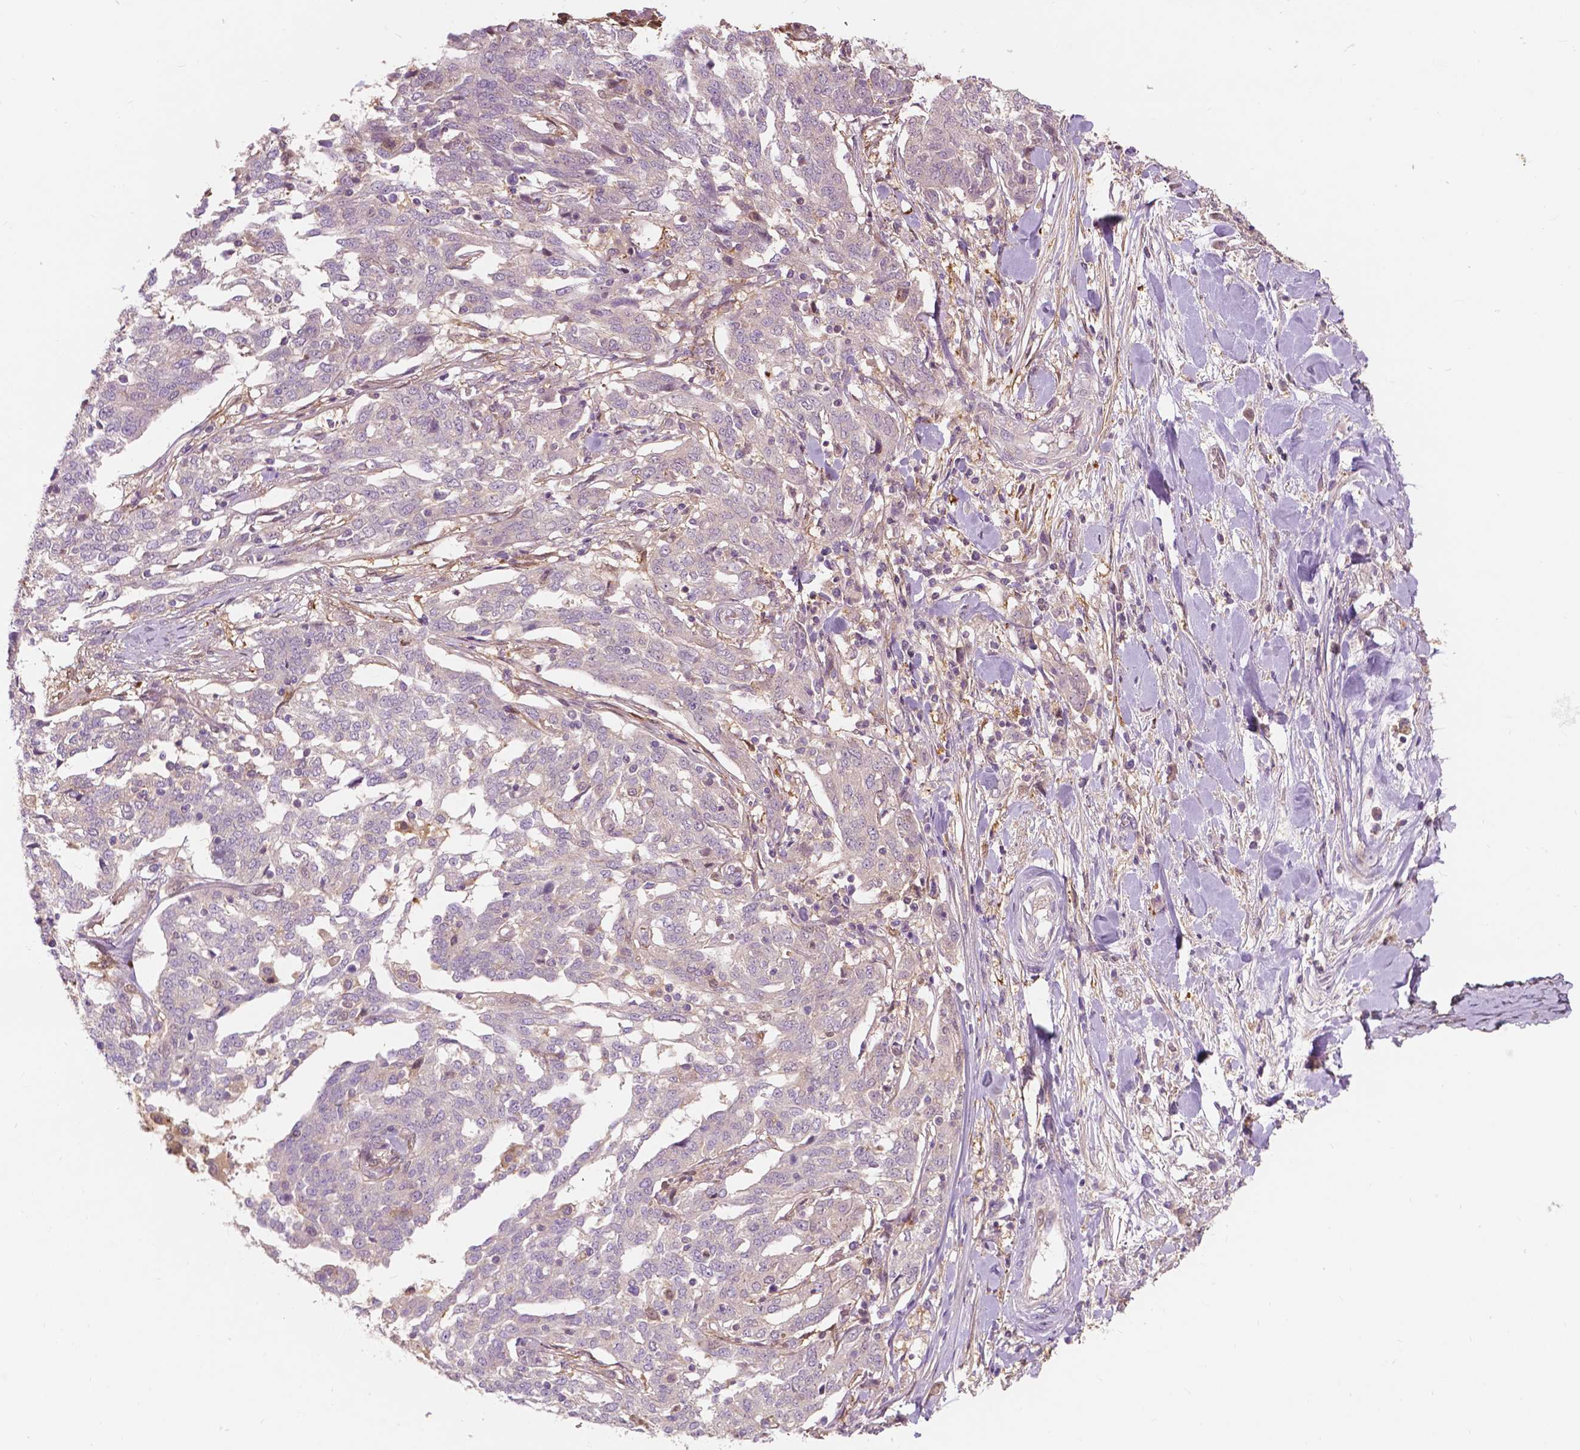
{"staining": {"intensity": "negative", "quantity": "none", "location": "none"}, "tissue": "ovarian cancer", "cell_type": "Tumor cells", "image_type": "cancer", "snomed": [{"axis": "morphology", "description": "Cystadenocarcinoma, serous, NOS"}, {"axis": "topography", "description": "Ovary"}], "caption": "This micrograph is of ovarian cancer stained with immunohistochemistry (IHC) to label a protein in brown with the nuclei are counter-stained blue. There is no staining in tumor cells. (DAB (3,3'-diaminobenzidine) immunohistochemistry, high magnification).", "gene": "GPR37", "patient": {"sex": "female", "age": 67}}